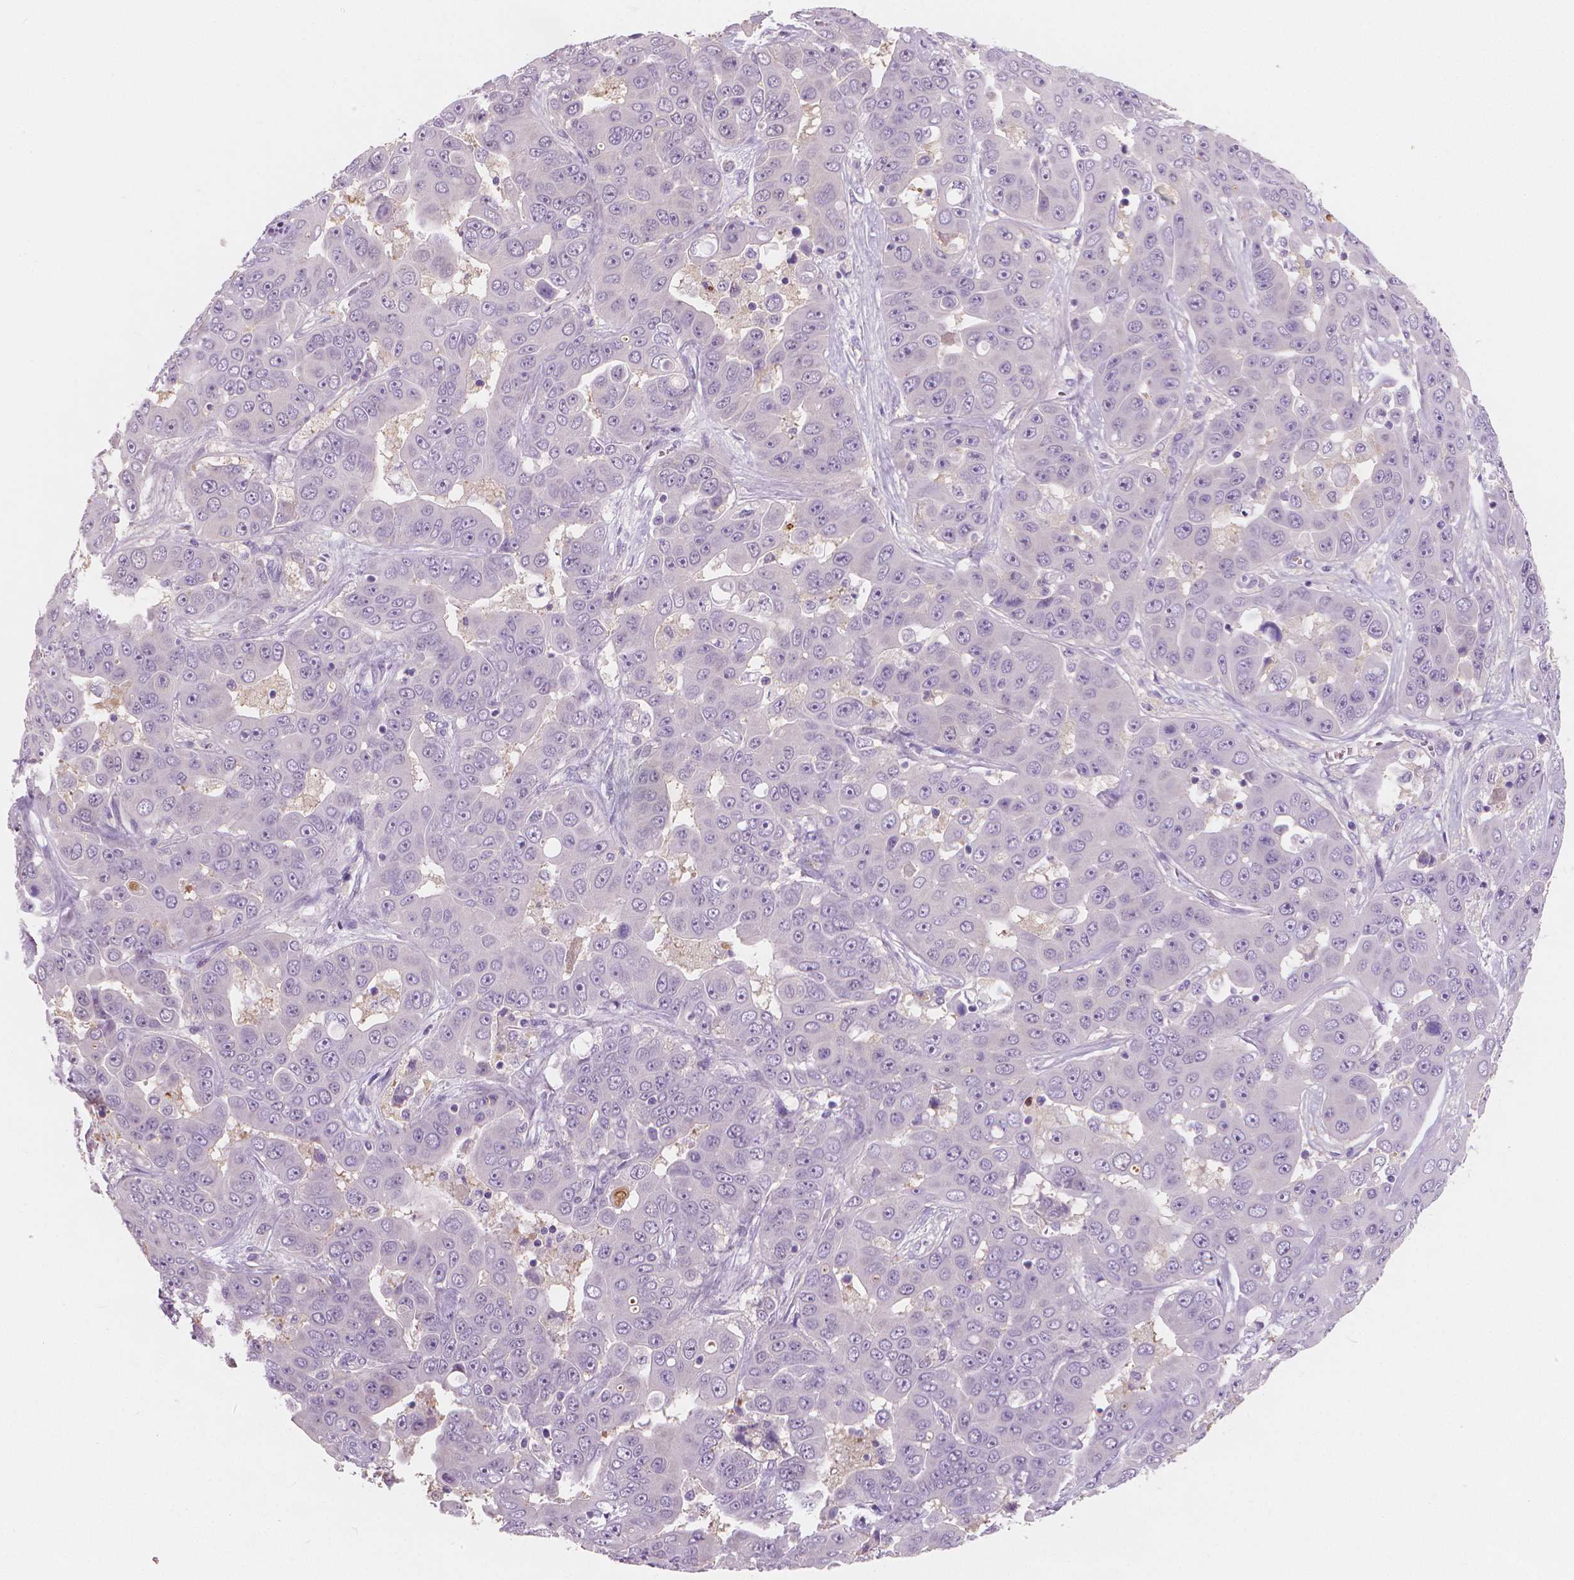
{"staining": {"intensity": "negative", "quantity": "none", "location": "none"}, "tissue": "liver cancer", "cell_type": "Tumor cells", "image_type": "cancer", "snomed": [{"axis": "morphology", "description": "Cholangiocarcinoma"}, {"axis": "topography", "description": "Liver"}], "caption": "Immunohistochemical staining of human liver cancer (cholangiocarcinoma) displays no significant staining in tumor cells. (DAB (3,3'-diaminobenzidine) immunohistochemistry (IHC) visualized using brightfield microscopy, high magnification).", "gene": "APOA4", "patient": {"sex": "female", "age": 52}}